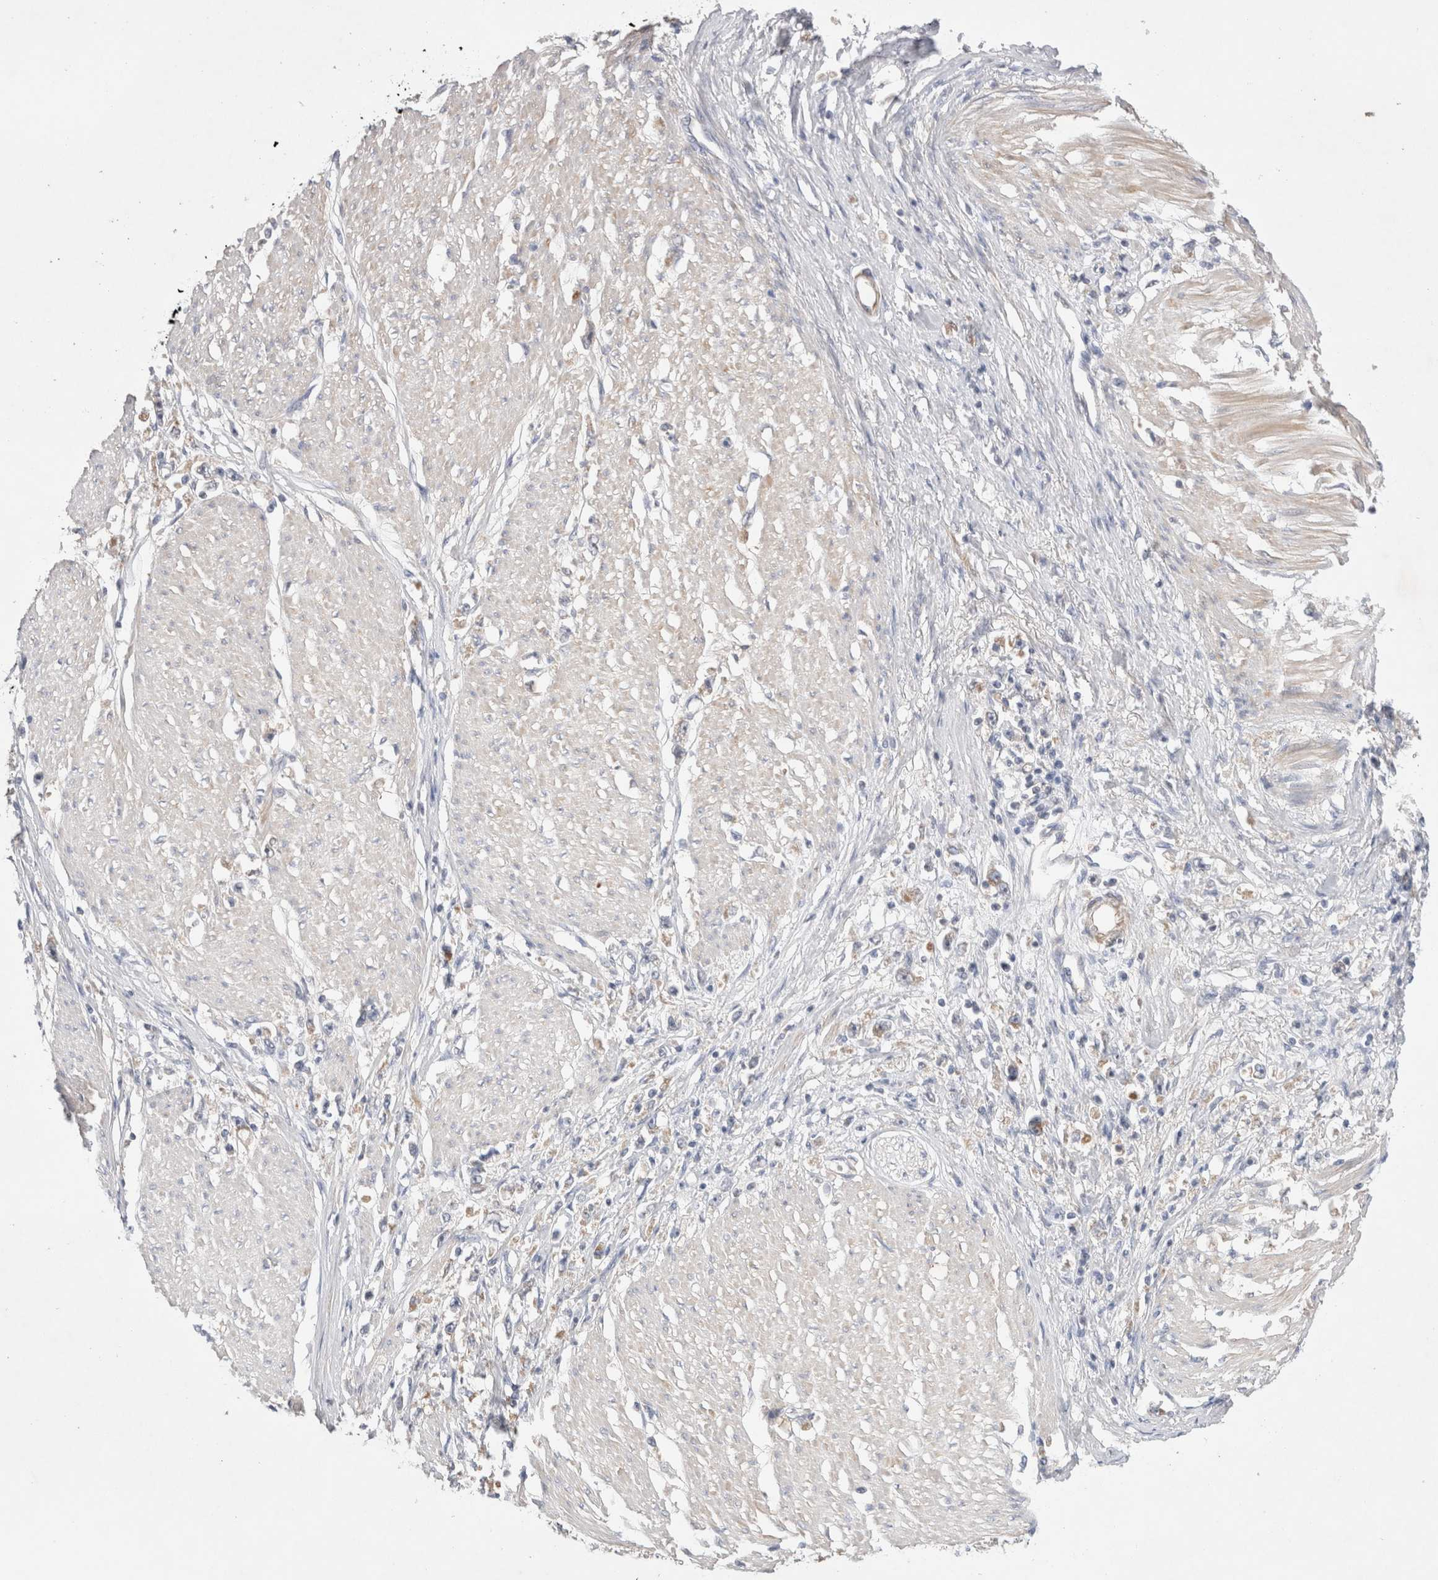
{"staining": {"intensity": "negative", "quantity": "none", "location": "none"}, "tissue": "stomach cancer", "cell_type": "Tumor cells", "image_type": "cancer", "snomed": [{"axis": "morphology", "description": "Adenocarcinoma, NOS"}, {"axis": "topography", "description": "Stomach"}], "caption": "This is an IHC image of stomach adenocarcinoma. There is no staining in tumor cells.", "gene": "IFT74", "patient": {"sex": "female", "age": 59}}